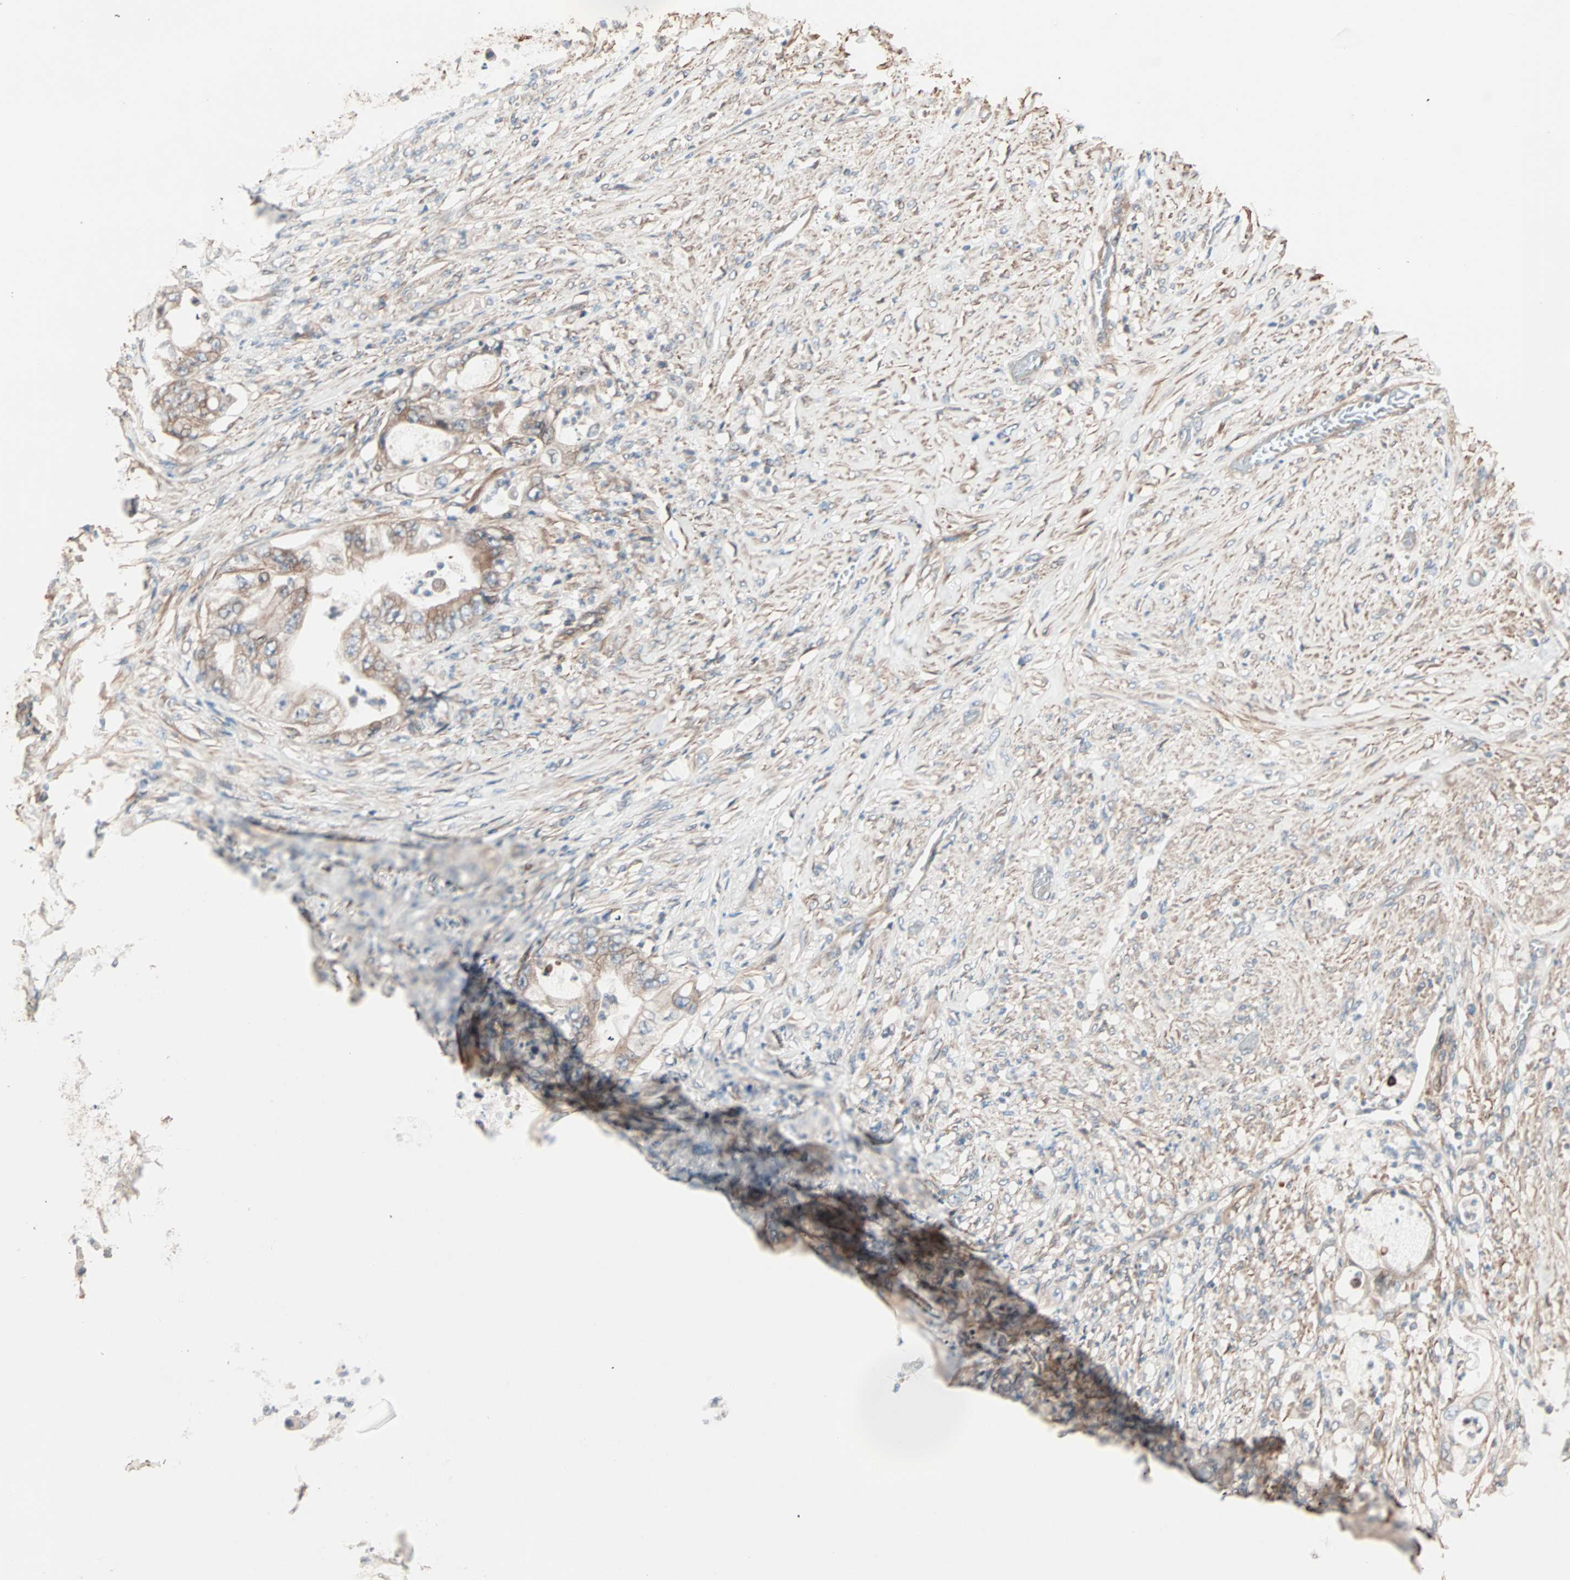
{"staining": {"intensity": "moderate", "quantity": ">75%", "location": "cytoplasmic/membranous"}, "tissue": "stomach cancer", "cell_type": "Tumor cells", "image_type": "cancer", "snomed": [{"axis": "morphology", "description": "Adenocarcinoma, NOS"}, {"axis": "topography", "description": "Stomach"}], "caption": "Stomach cancer (adenocarcinoma) stained with a brown dye displays moderate cytoplasmic/membranous positive staining in approximately >75% of tumor cells.", "gene": "ALG5", "patient": {"sex": "female", "age": 73}}